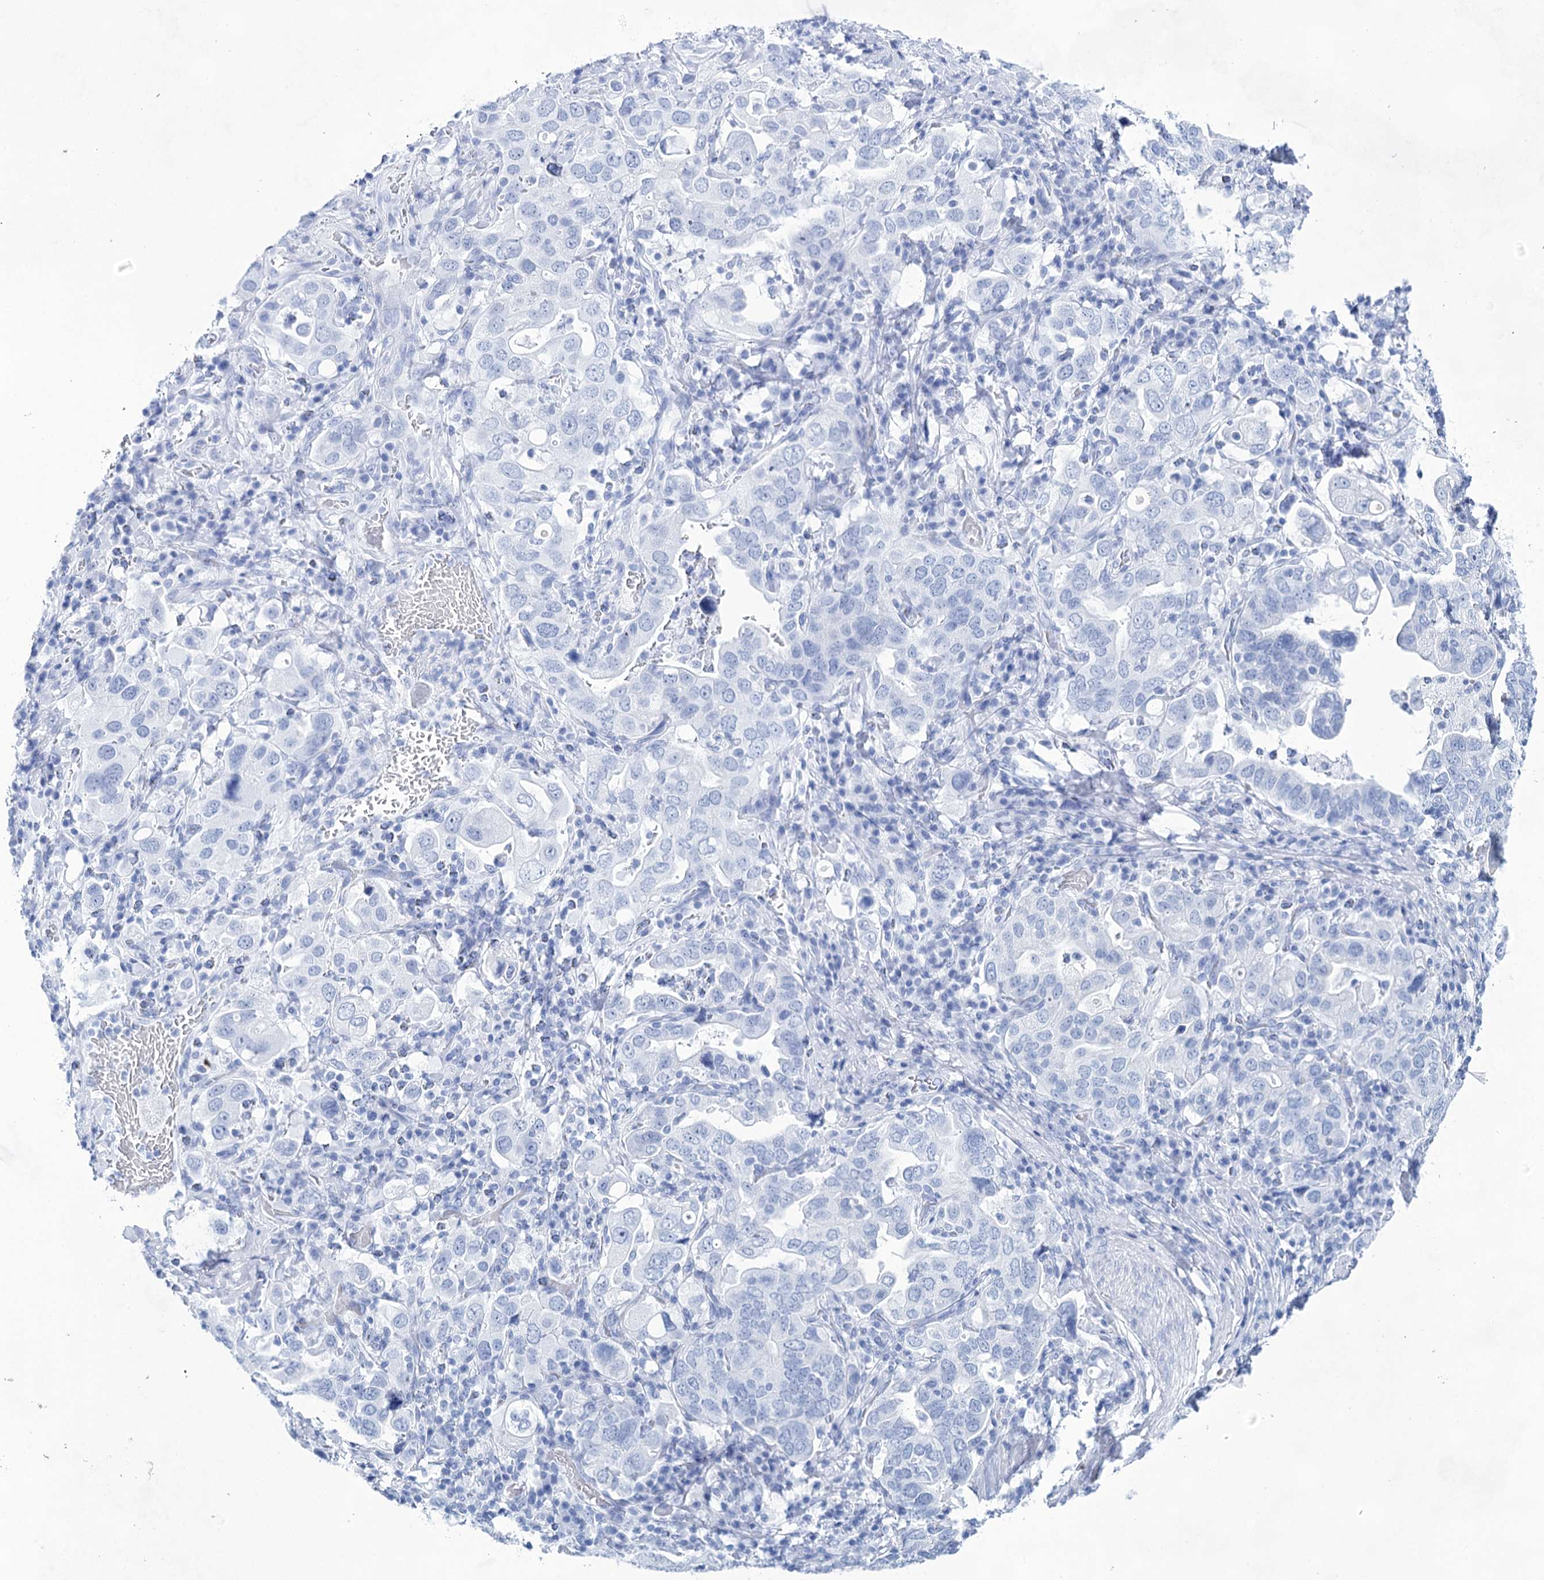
{"staining": {"intensity": "negative", "quantity": "none", "location": "none"}, "tissue": "stomach cancer", "cell_type": "Tumor cells", "image_type": "cancer", "snomed": [{"axis": "morphology", "description": "Adenocarcinoma, NOS"}, {"axis": "topography", "description": "Stomach, upper"}], "caption": "The micrograph demonstrates no staining of tumor cells in adenocarcinoma (stomach). (Brightfield microscopy of DAB (3,3'-diaminobenzidine) immunohistochemistry (IHC) at high magnification).", "gene": "LALBA", "patient": {"sex": "male", "age": 62}}